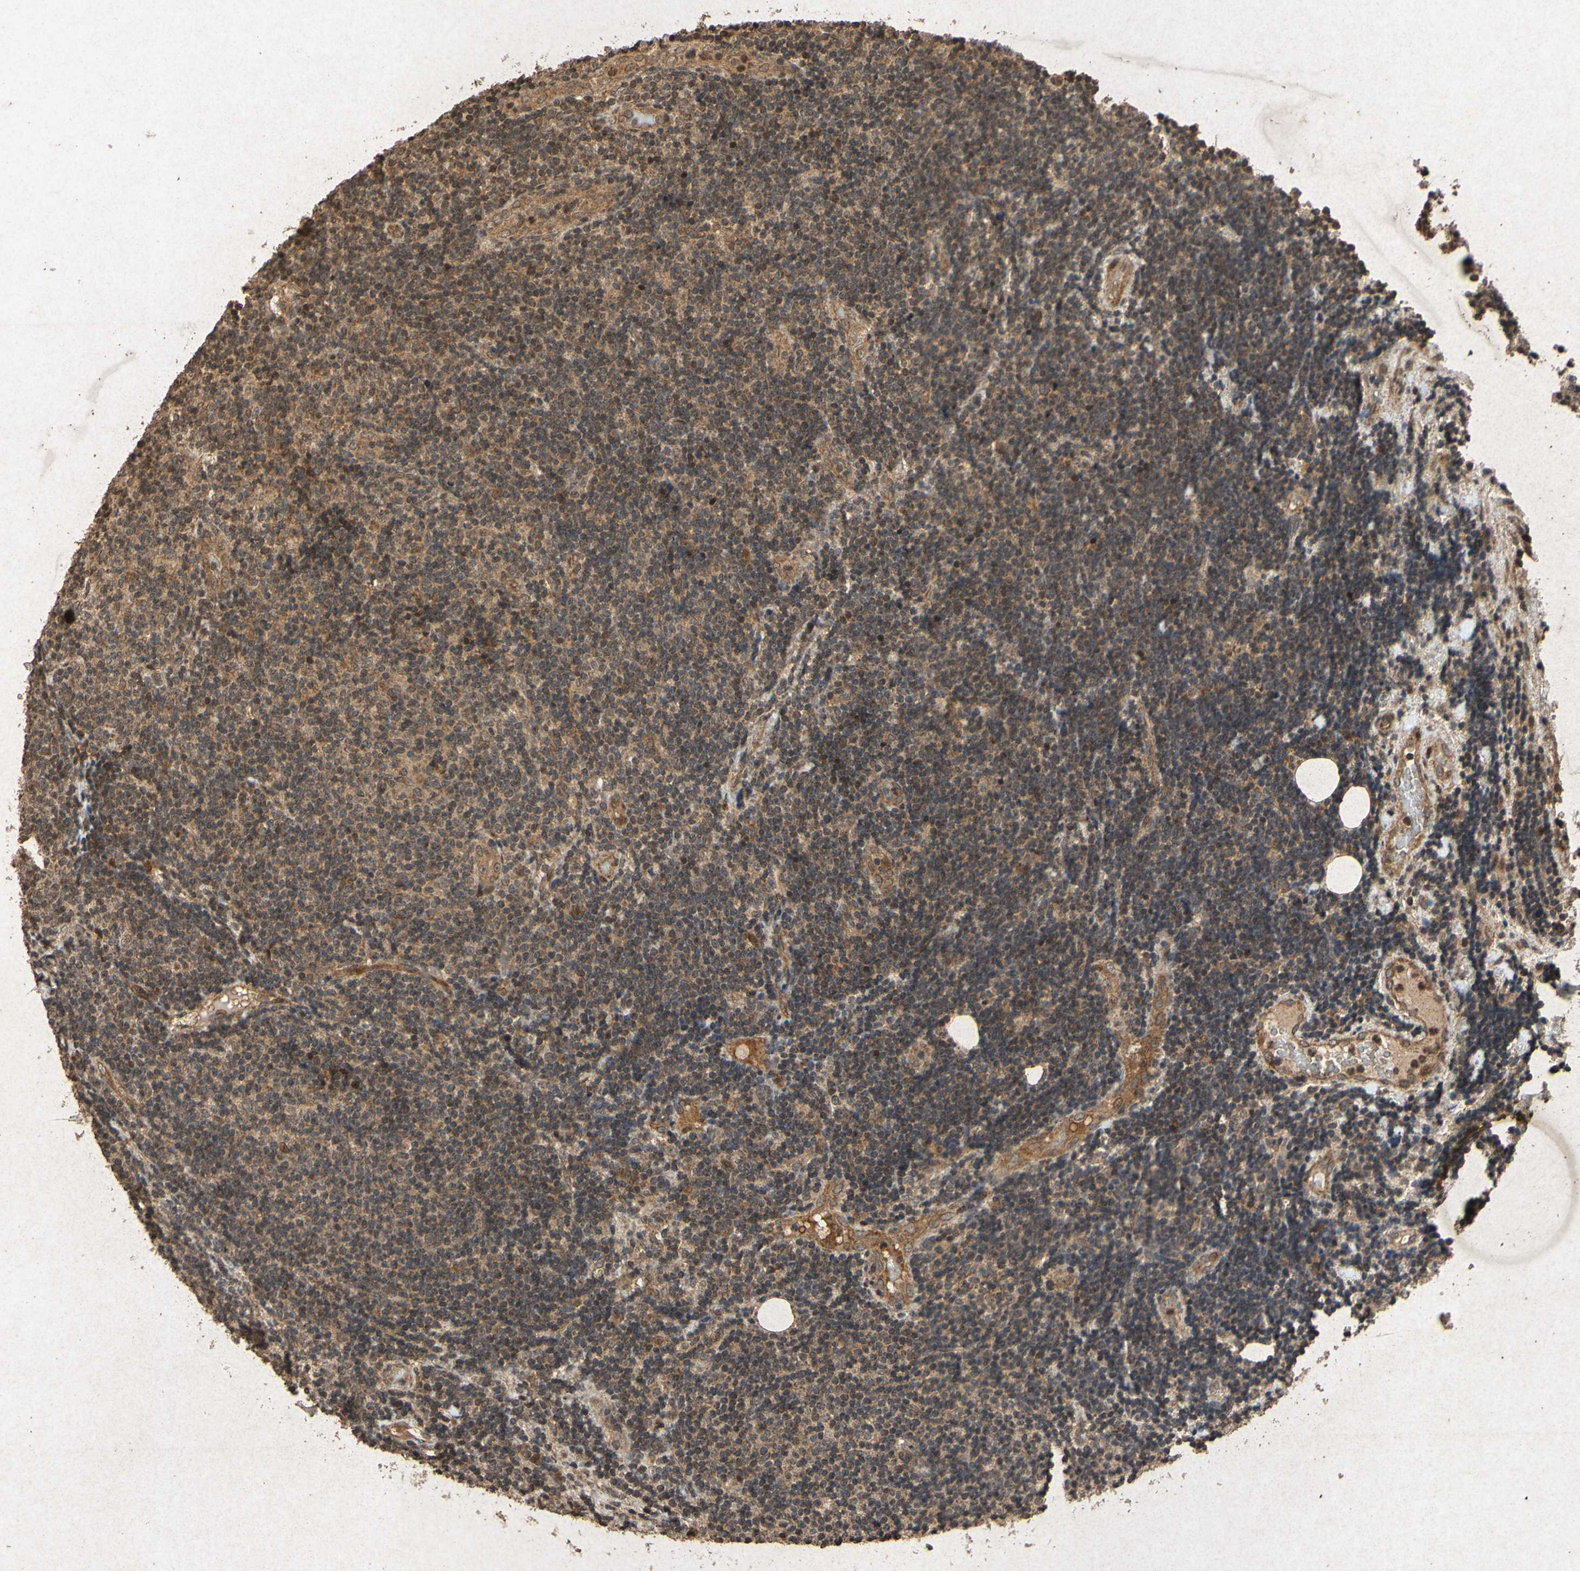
{"staining": {"intensity": "moderate", "quantity": ">75%", "location": "cytoplasmic/membranous"}, "tissue": "lymphoma", "cell_type": "Tumor cells", "image_type": "cancer", "snomed": [{"axis": "morphology", "description": "Malignant lymphoma, non-Hodgkin's type, Low grade"}, {"axis": "topography", "description": "Lymph node"}], "caption": "Malignant lymphoma, non-Hodgkin's type (low-grade) stained with a brown dye demonstrates moderate cytoplasmic/membranous positive positivity in about >75% of tumor cells.", "gene": "ATP6V1H", "patient": {"sex": "male", "age": 83}}